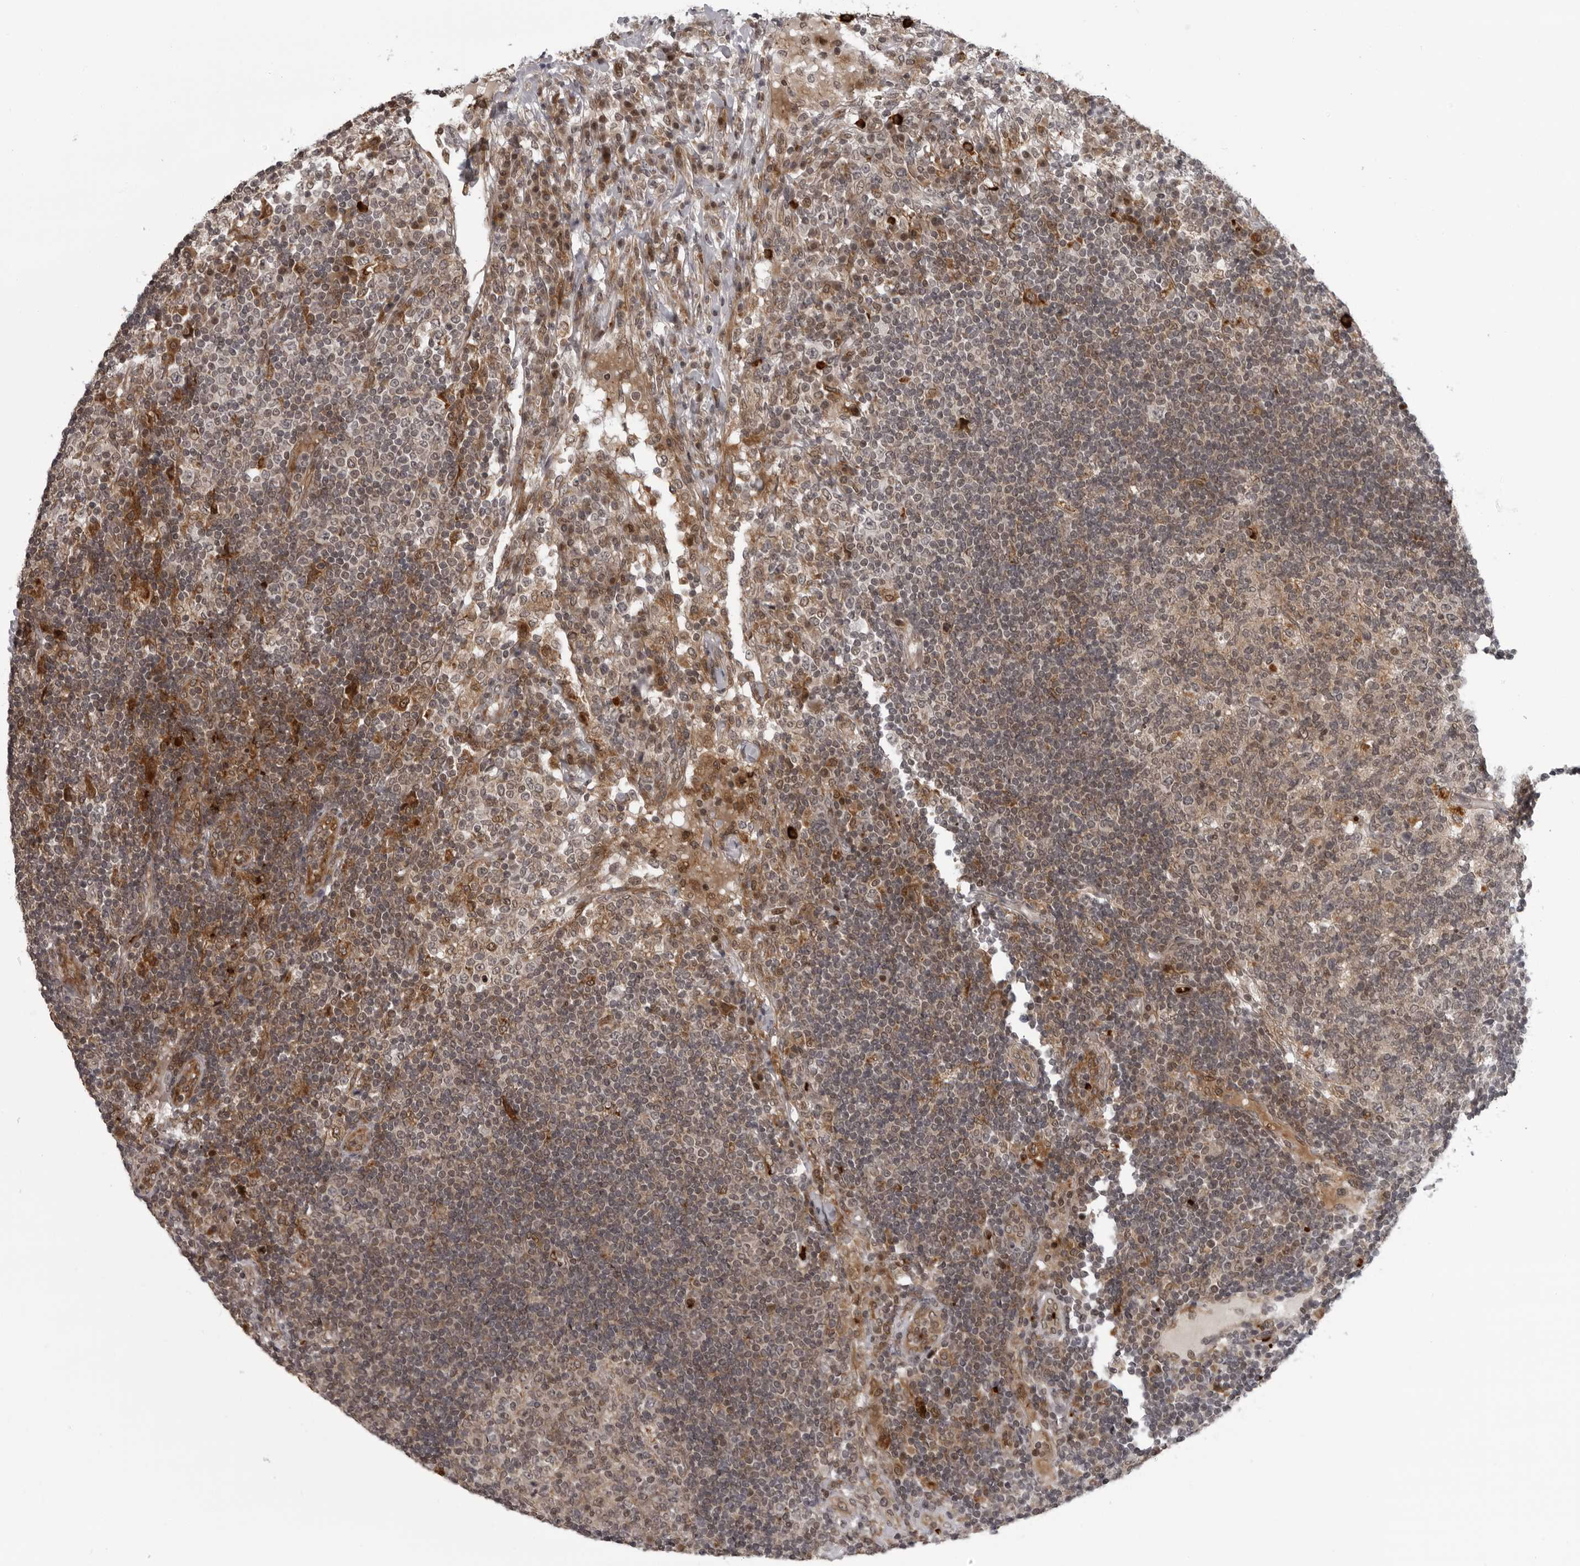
{"staining": {"intensity": "weak", "quantity": "25%-75%", "location": "cytoplasmic/membranous"}, "tissue": "lymph node", "cell_type": "Germinal center cells", "image_type": "normal", "snomed": [{"axis": "morphology", "description": "Normal tissue, NOS"}, {"axis": "topography", "description": "Lymph node"}], "caption": "DAB (3,3'-diaminobenzidine) immunohistochemical staining of benign human lymph node exhibits weak cytoplasmic/membranous protein expression in about 25%-75% of germinal center cells. (Stains: DAB (3,3'-diaminobenzidine) in brown, nuclei in blue, Microscopy: brightfield microscopy at high magnification).", "gene": "THOP1", "patient": {"sex": "female", "age": 53}}